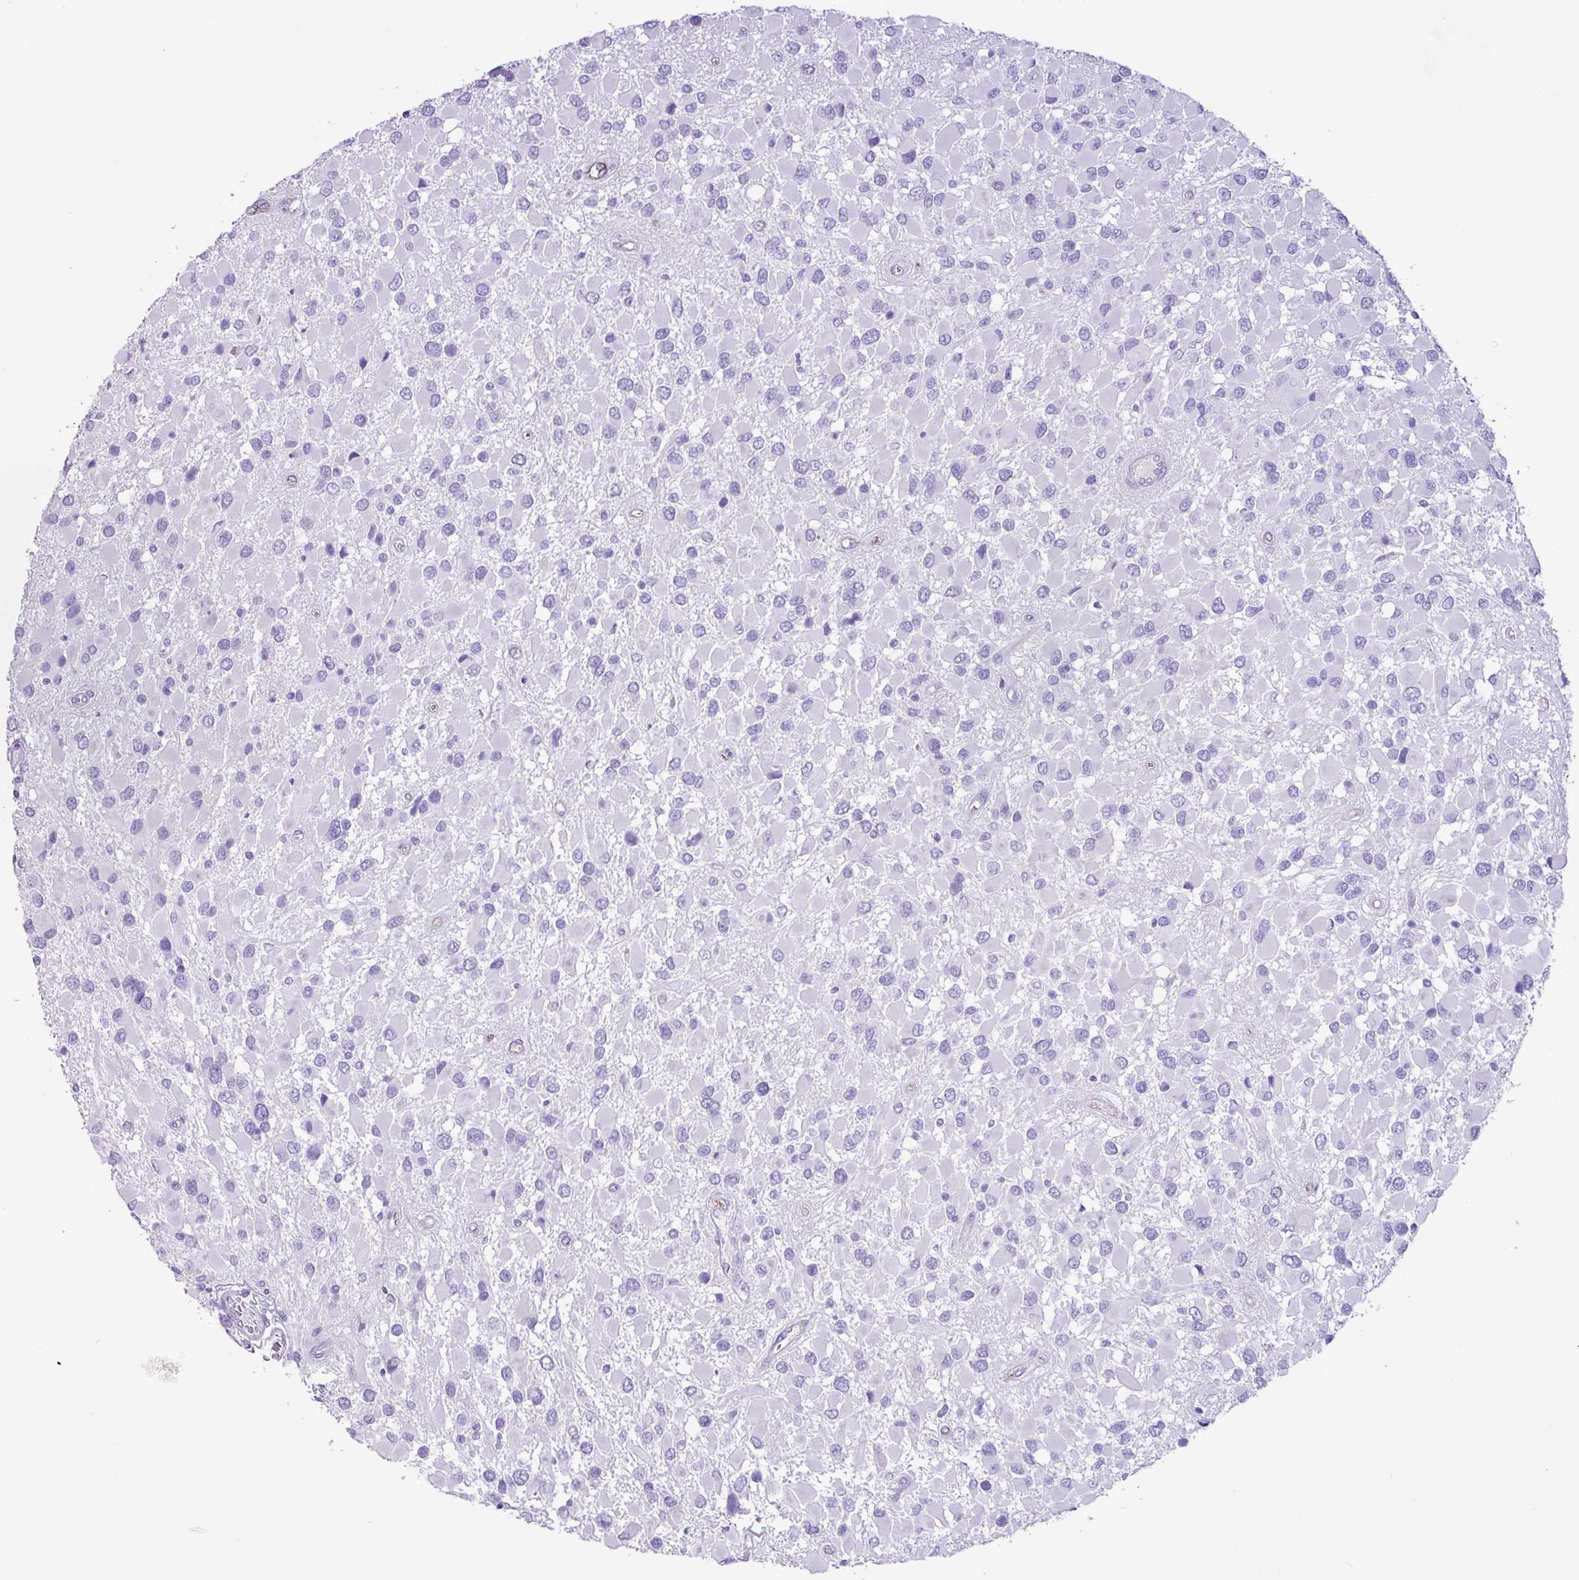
{"staining": {"intensity": "negative", "quantity": "none", "location": "none"}, "tissue": "glioma", "cell_type": "Tumor cells", "image_type": "cancer", "snomed": [{"axis": "morphology", "description": "Glioma, malignant, High grade"}, {"axis": "topography", "description": "Brain"}], "caption": "High-grade glioma (malignant) stained for a protein using immunohistochemistry (IHC) reveals no expression tumor cells.", "gene": "CKMT2", "patient": {"sex": "male", "age": 53}}